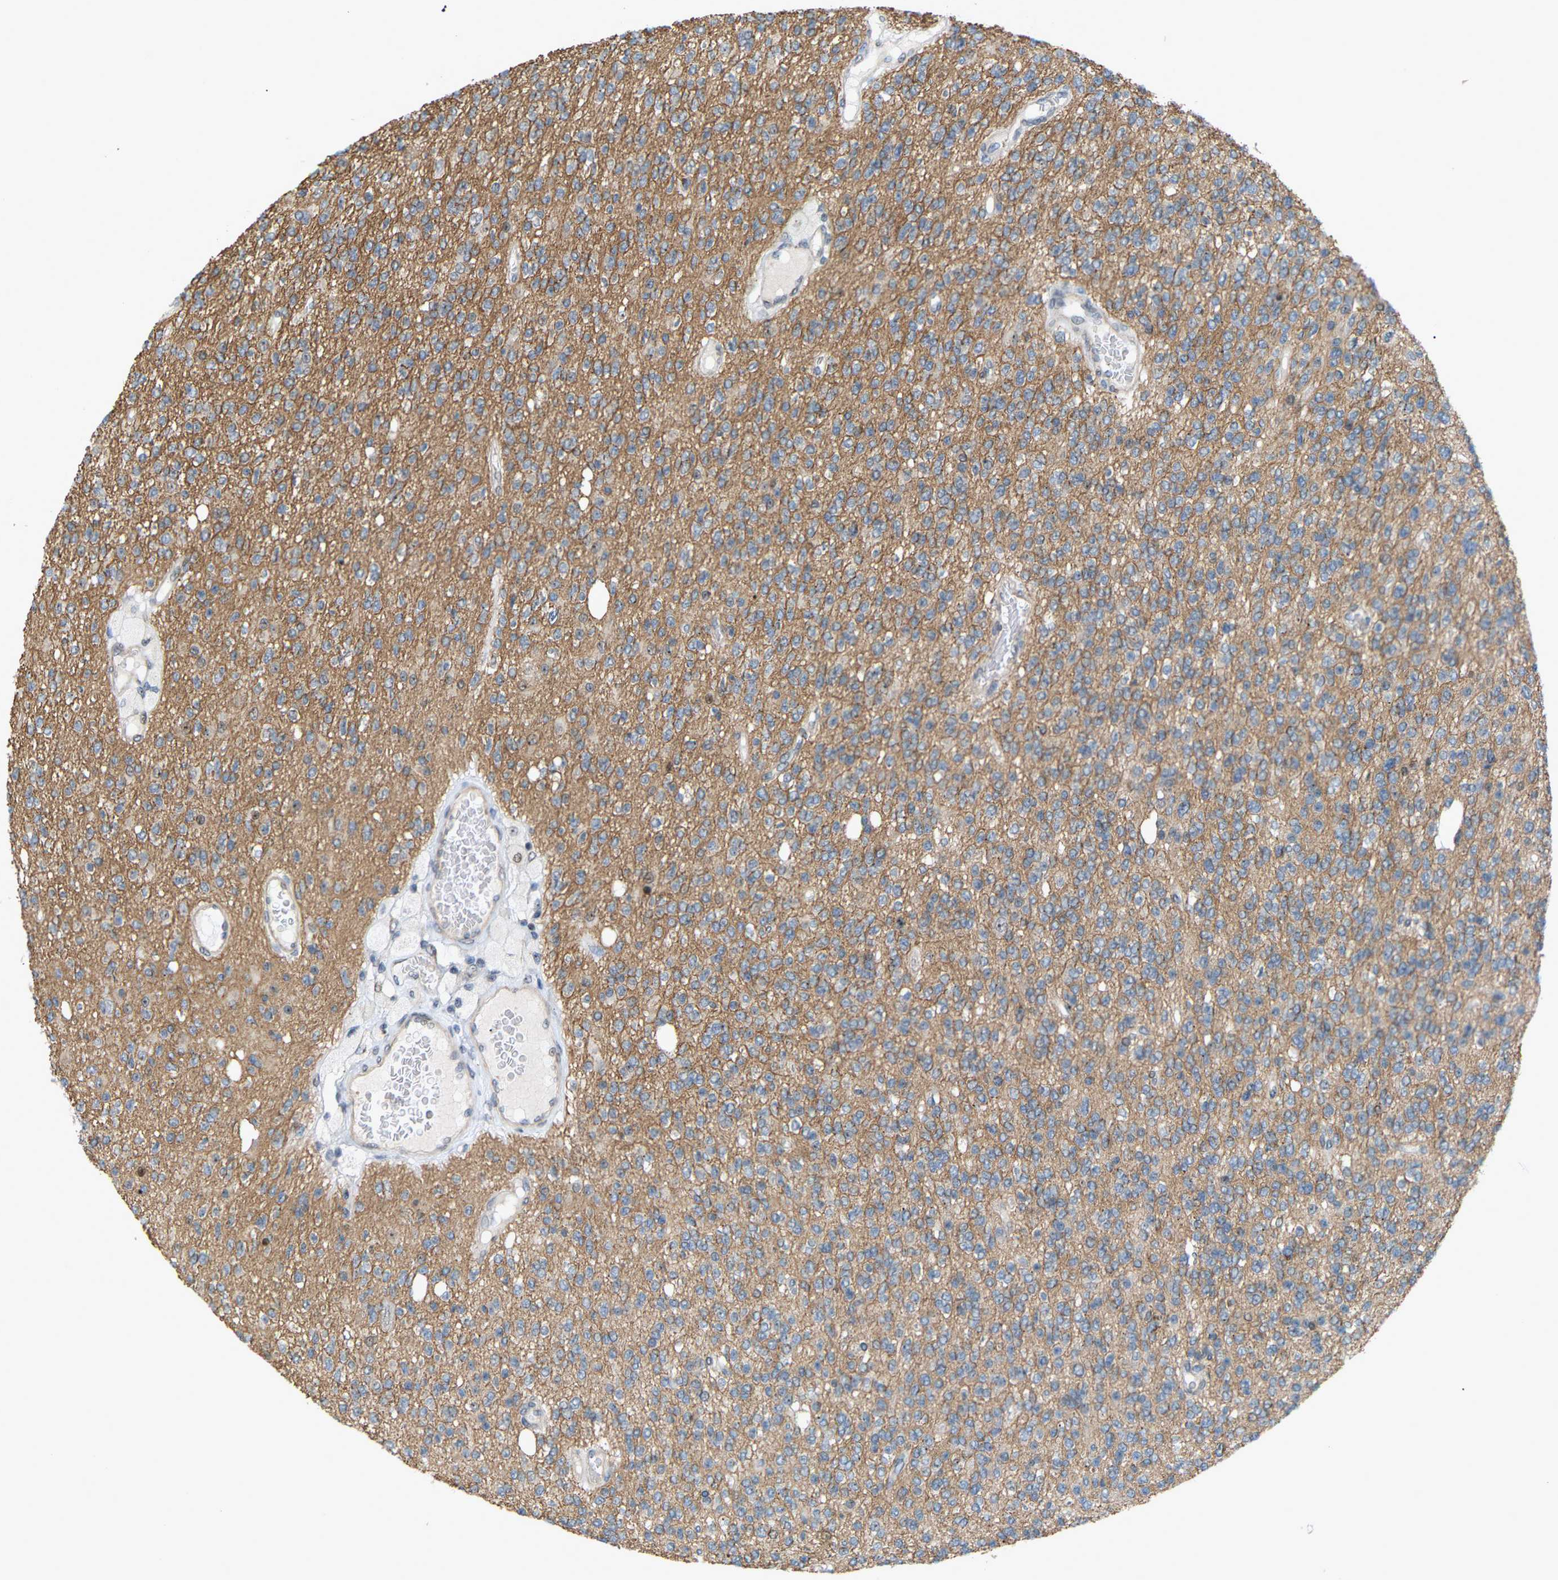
{"staining": {"intensity": "moderate", "quantity": ">75%", "location": "cytoplasmic/membranous"}, "tissue": "glioma", "cell_type": "Tumor cells", "image_type": "cancer", "snomed": [{"axis": "morphology", "description": "Glioma, malignant, High grade"}, {"axis": "topography", "description": "Brain"}], "caption": "Immunohistochemistry staining of glioma, which shows medium levels of moderate cytoplasmic/membranous staining in approximately >75% of tumor cells indicating moderate cytoplasmic/membranous protein positivity. The staining was performed using DAB (3,3'-diaminobenzidine) (brown) for protein detection and nuclei were counterstained in hematoxylin (blue).", "gene": "CROT", "patient": {"sex": "male", "age": 34}}